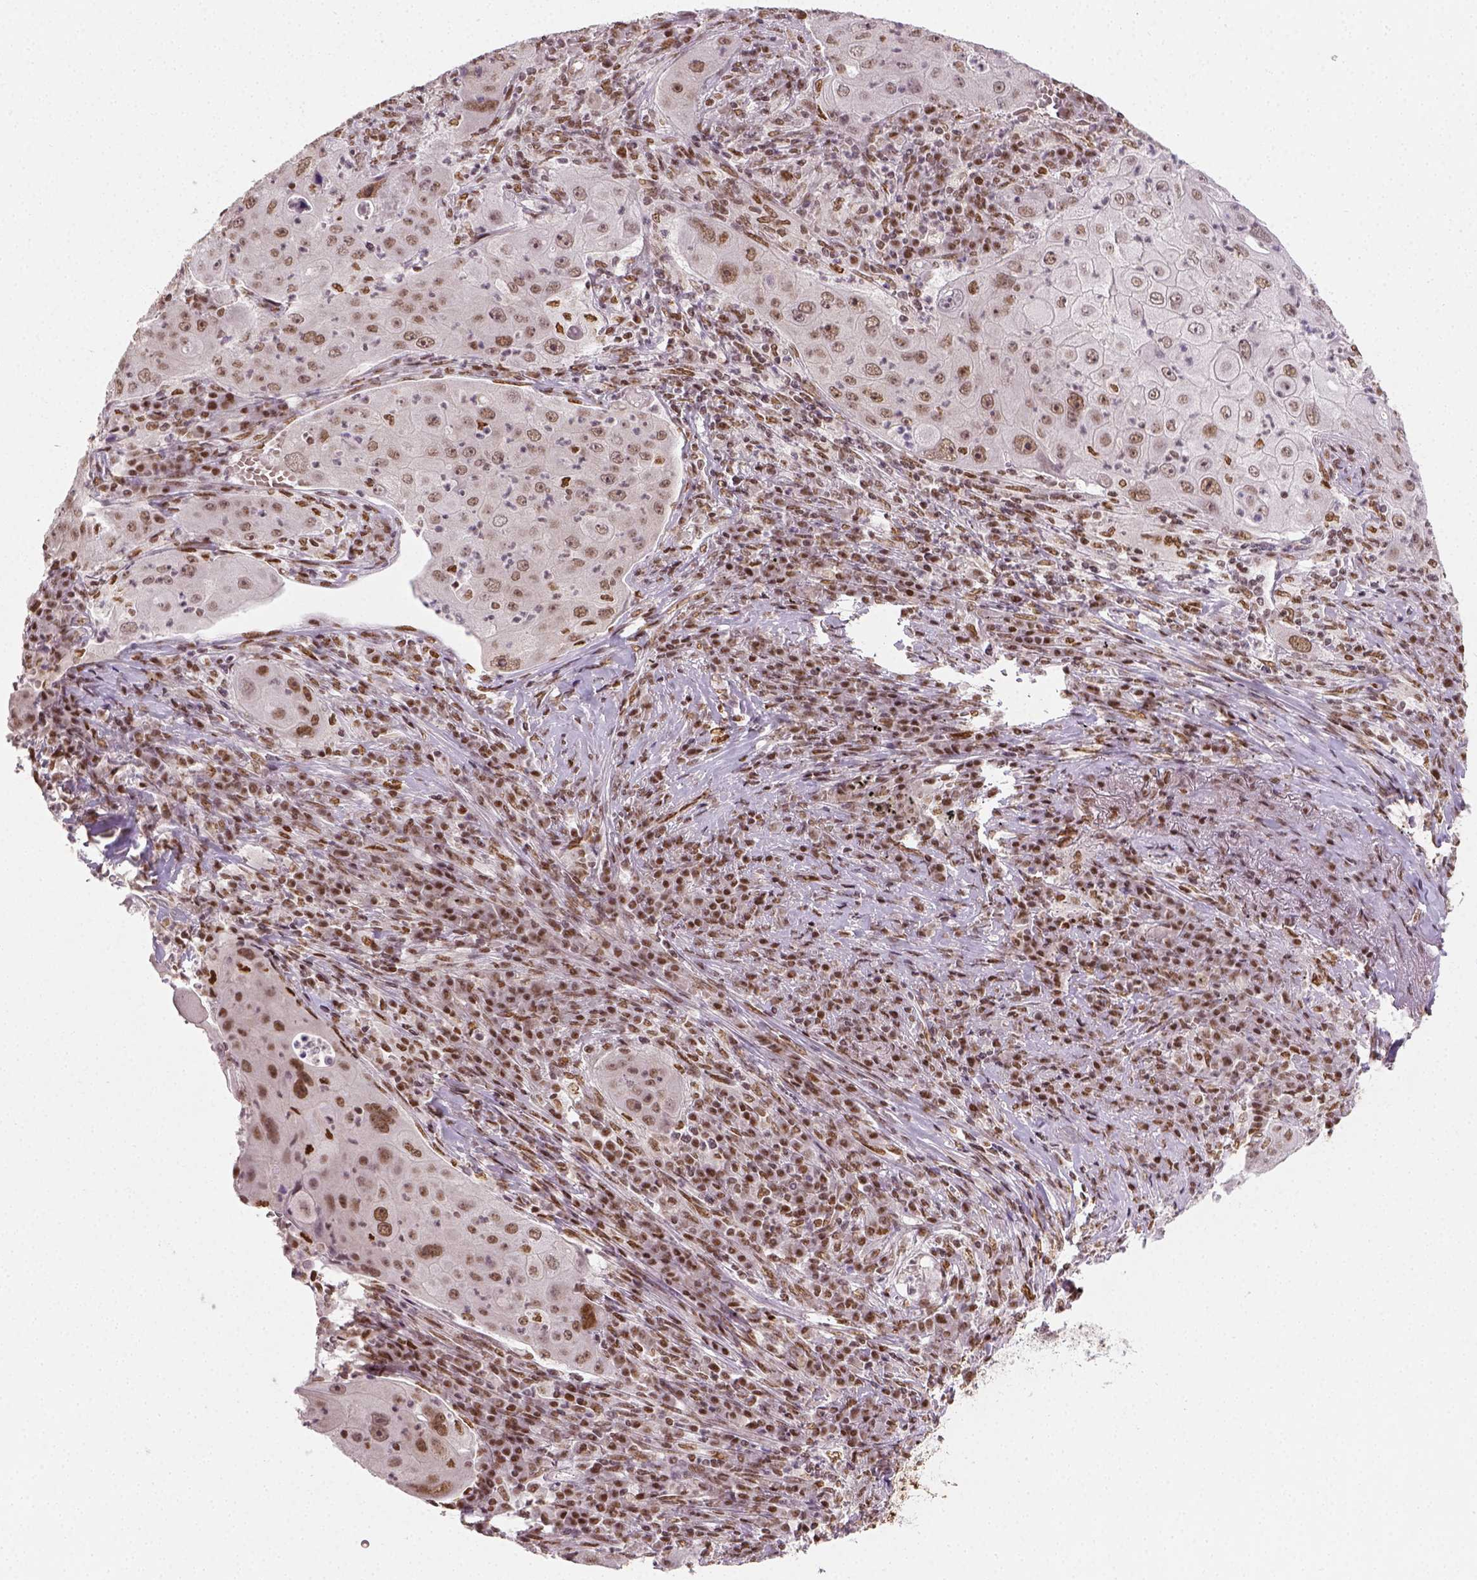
{"staining": {"intensity": "weak", "quantity": ">75%", "location": "nuclear"}, "tissue": "lung cancer", "cell_type": "Tumor cells", "image_type": "cancer", "snomed": [{"axis": "morphology", "description": "Squamous cell carcinoma, NOS"}, {"axis": "topography", "description": "Lung"}], "caption": "A high-resolution photomicrograph shows IHC staining of lung squamous cell carcinoma, which displays weak nuclear positivity in approximately >75% of tumor cells. (DAB IHC with brightfield microscopy, high magnification).", "gene": "FANCE", "patient": {"sex": "female", "age": 59}}